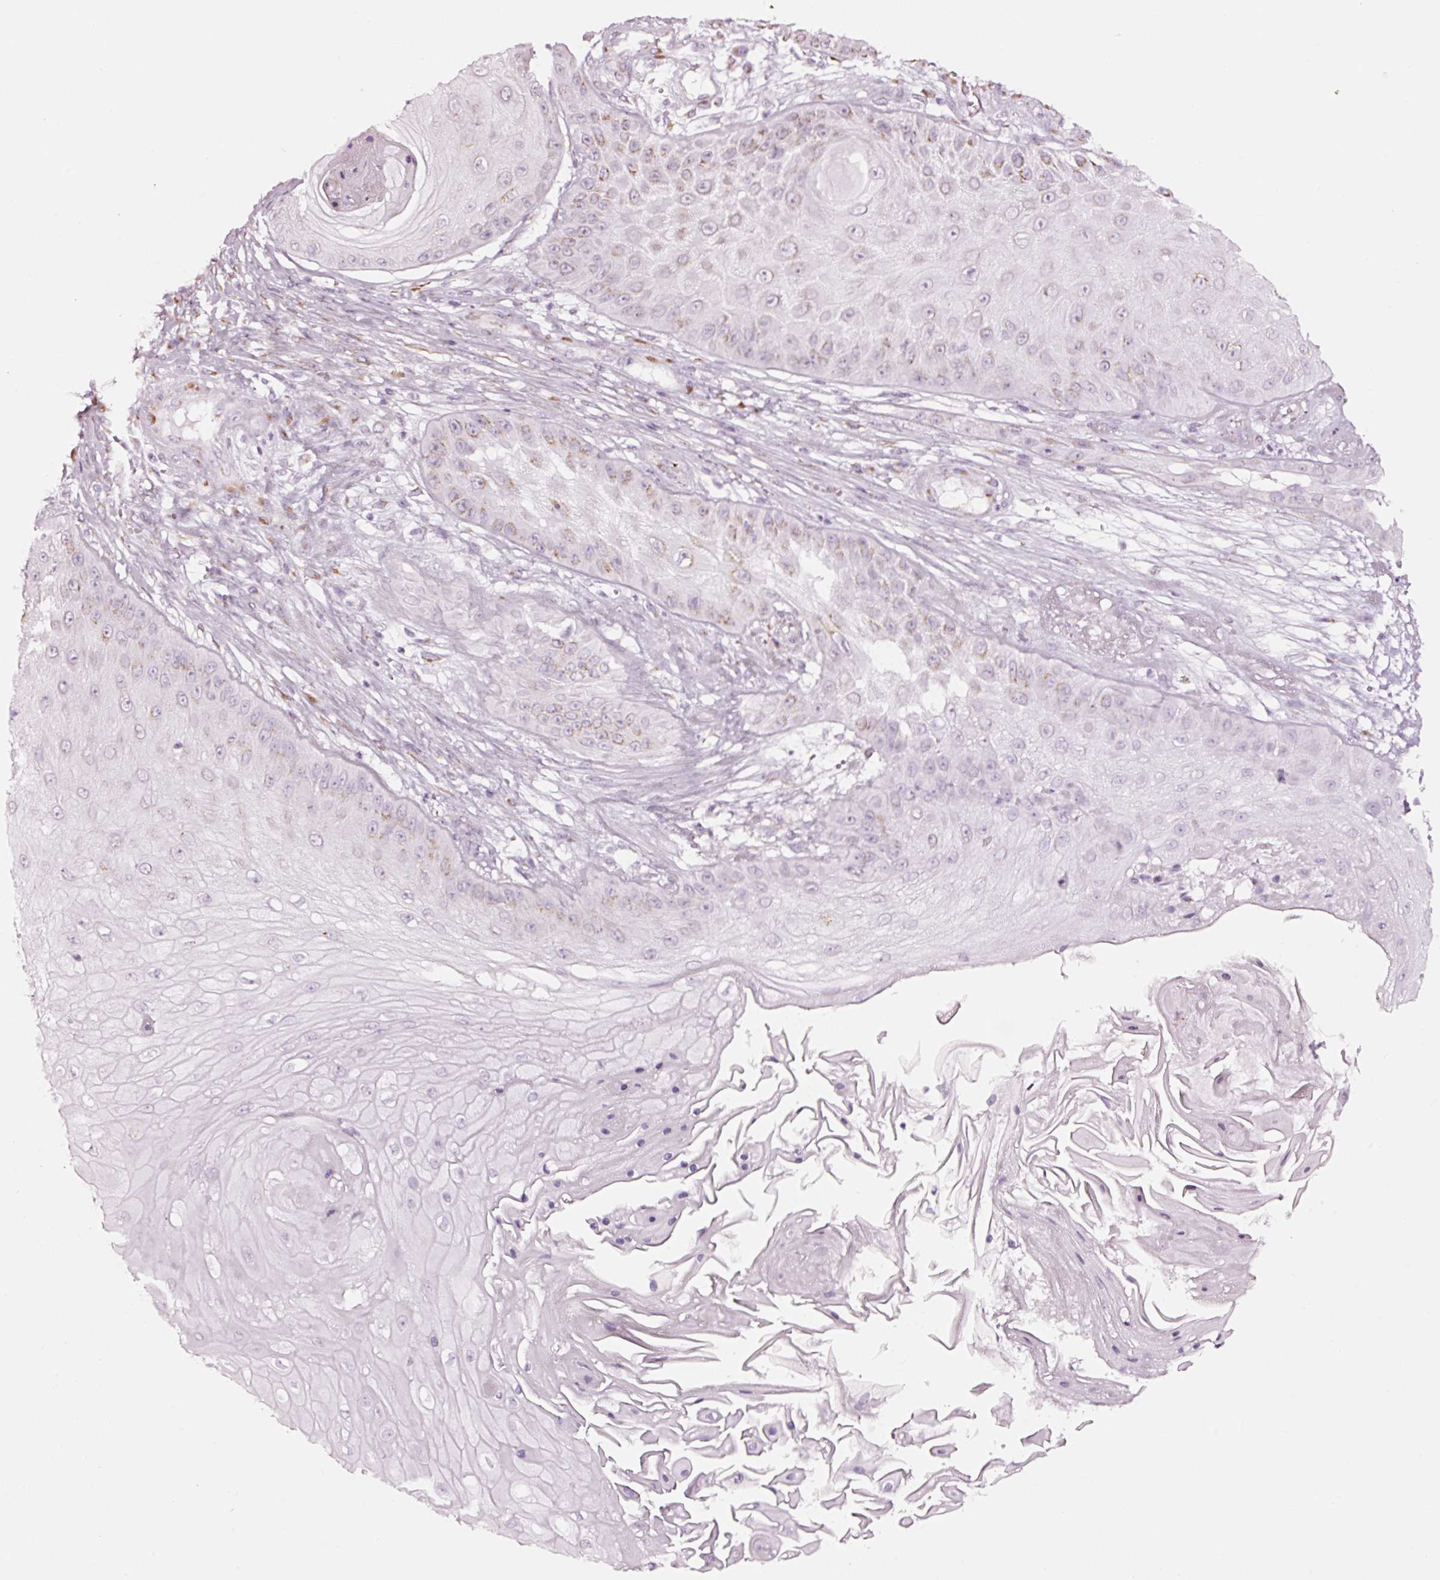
{"staining": {"intensity": "weak", "quantity": "25%-75%", "location": "cytoplasmic/membranous"}, "tissue": "skin cancer", "cell_type": "Tumor cells", "image_type": "cancer", "snomed": [{"axis": "morphology", "description": "Squamous cell carcinoma, NOS"}, {"axis": "topography", "description": "Skin"}], "caption": "Immunohistochemistry (IHC) (DAB (3,3'-diaminobenzidine)) staining of skin cancer reveals weak cytoplasmic/membranous protein staining in about 25%-75% of tumor cells.", "gene": "SDF4", "patient": {"sex": "male", "age": 70}}